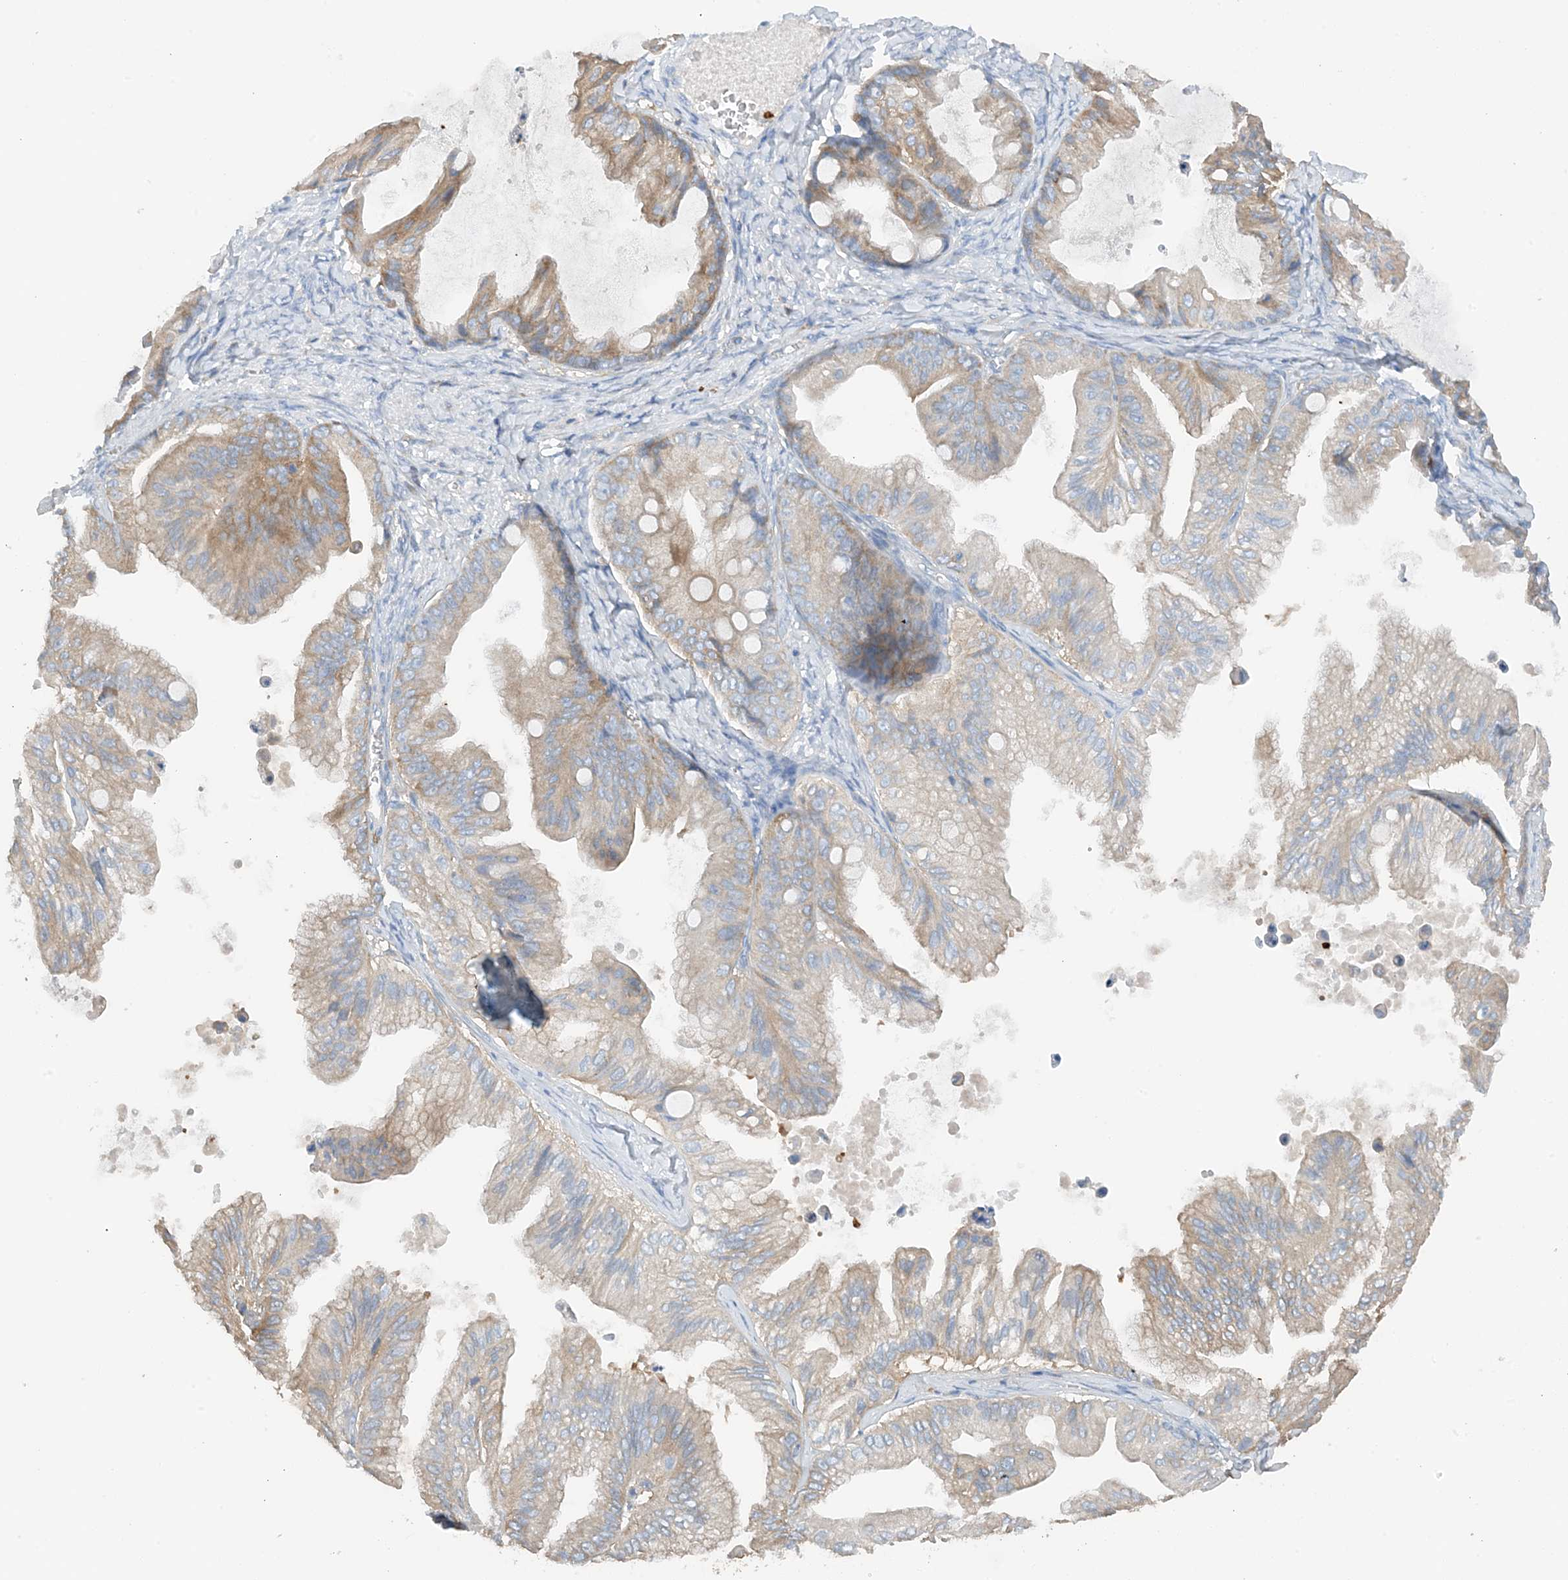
{"staining": {"intensity": "moderate", "quantity": "<25%", "location": "cytoplasmic/membranous"}, "tissue": "ovarian cancer", "cell_type": "Tumor cells", "image_type": "cancer", "snomed": [{"axis": "morphology", "description": "Cystadenocarcinoma, mucinous, NOS"}, {"axis": "topography", "description": "Ovary"}], "caption": "Immunohistochemical staining of ovarian cancer demonstrates low levels of moderate cytoplasmic/membranous positivity in about <25% of tumor cells.", "gene": "PHACTR2", "patient": {"sex": "female", "age": 71}}